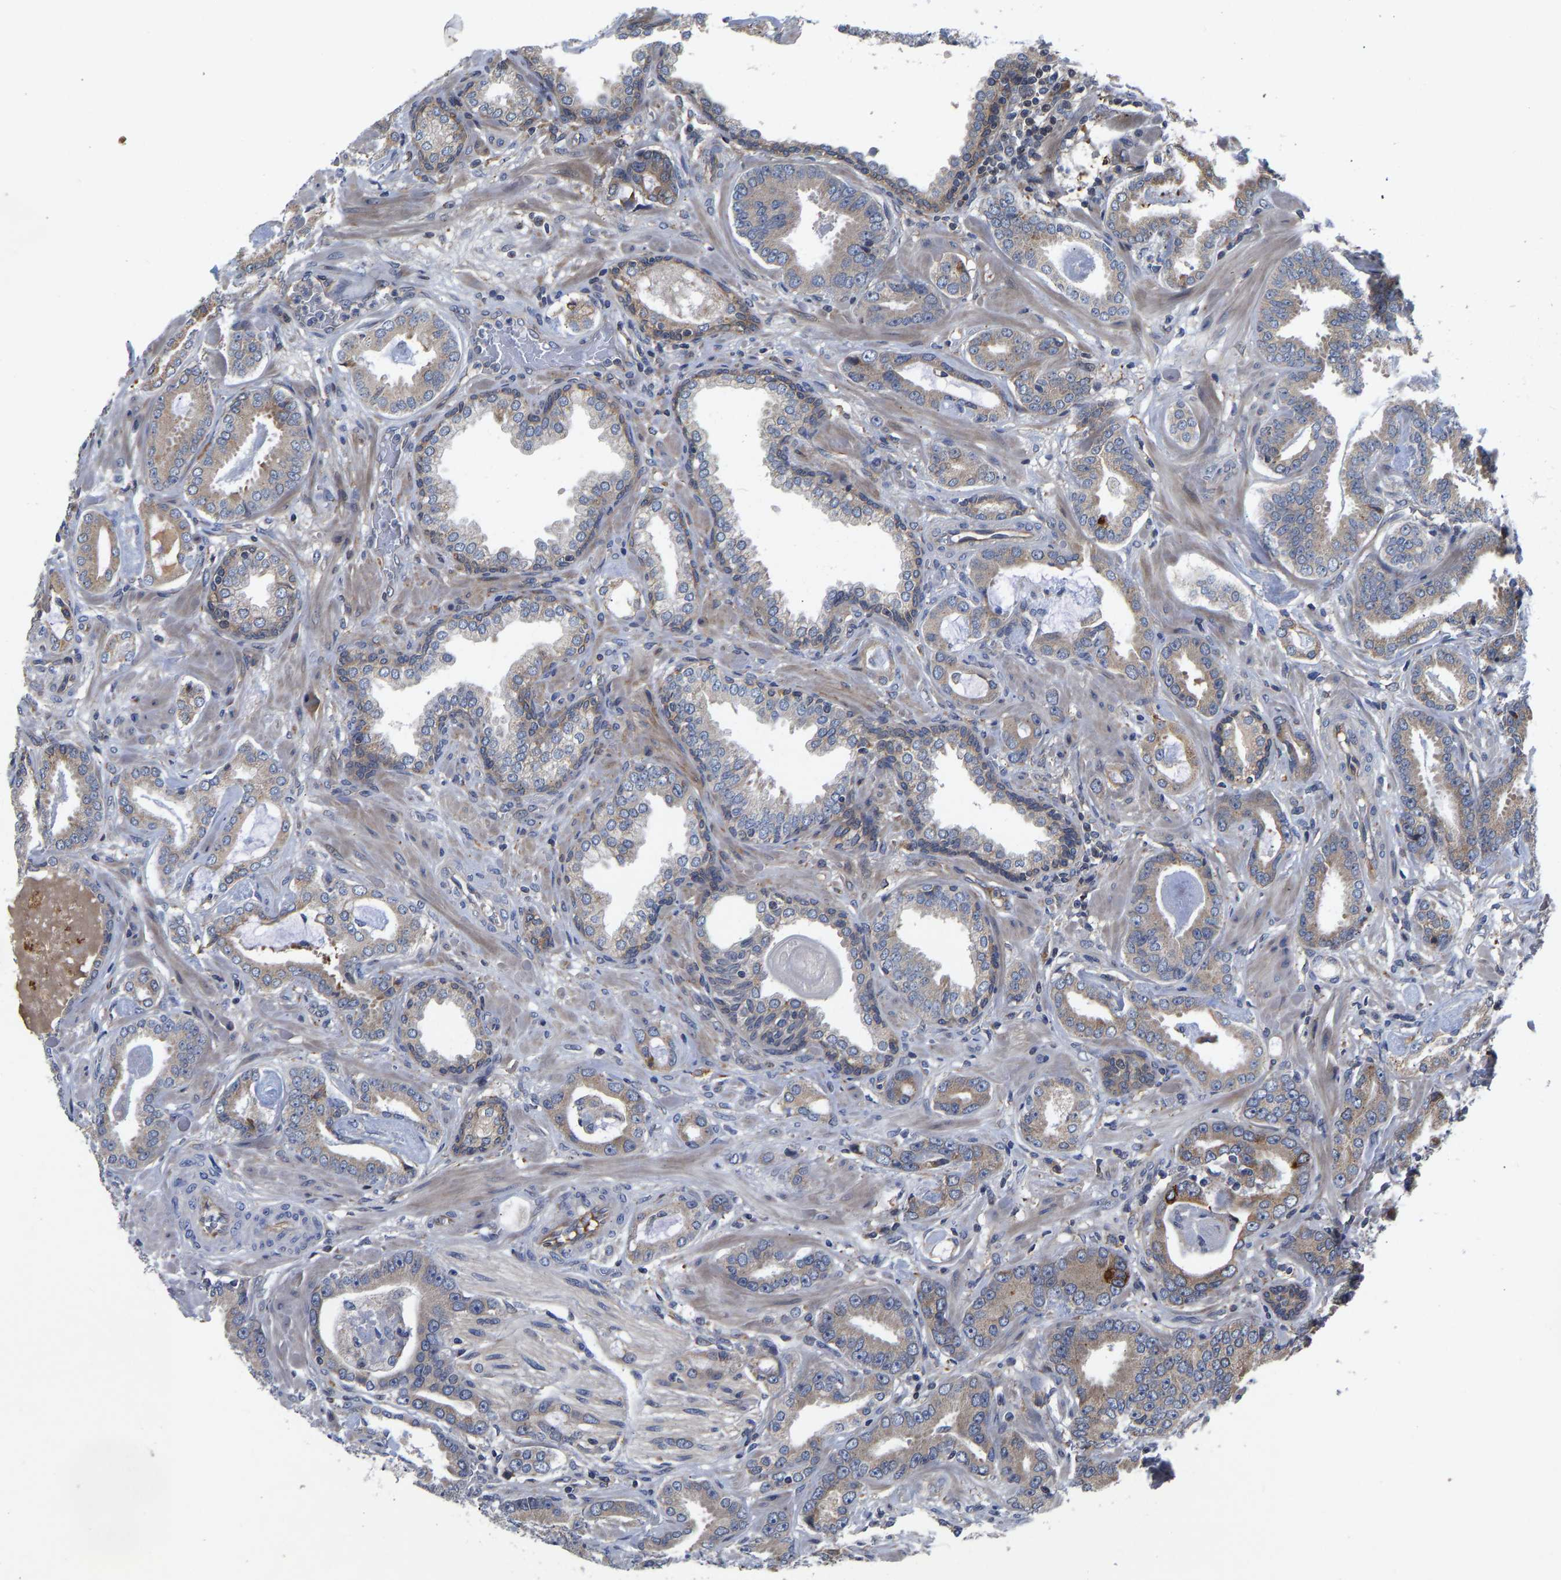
{"staining": {"intensity": "weak", "quantity": "<25%", "location": "cytoplasmic/membranous"}, "tissue": "prostate cancer", "cell_type": "Tumor cells", "image_type": "cancer", "snomed": [{"axis": "morphology", "description": "Adenocarcinoma, Low grade"}, {"axis": "topography", "description": "Prostate"}], "caption": "Protein analysis of low-grade adenocarcinoma (prostate) shows no significant staining in tumor cells. (DAB (3,3'-diaminobenzidine) immunohistochemistry, high magnification).", "gene": "FRRS1", "patient": {"sex": "male", "age": 53}}